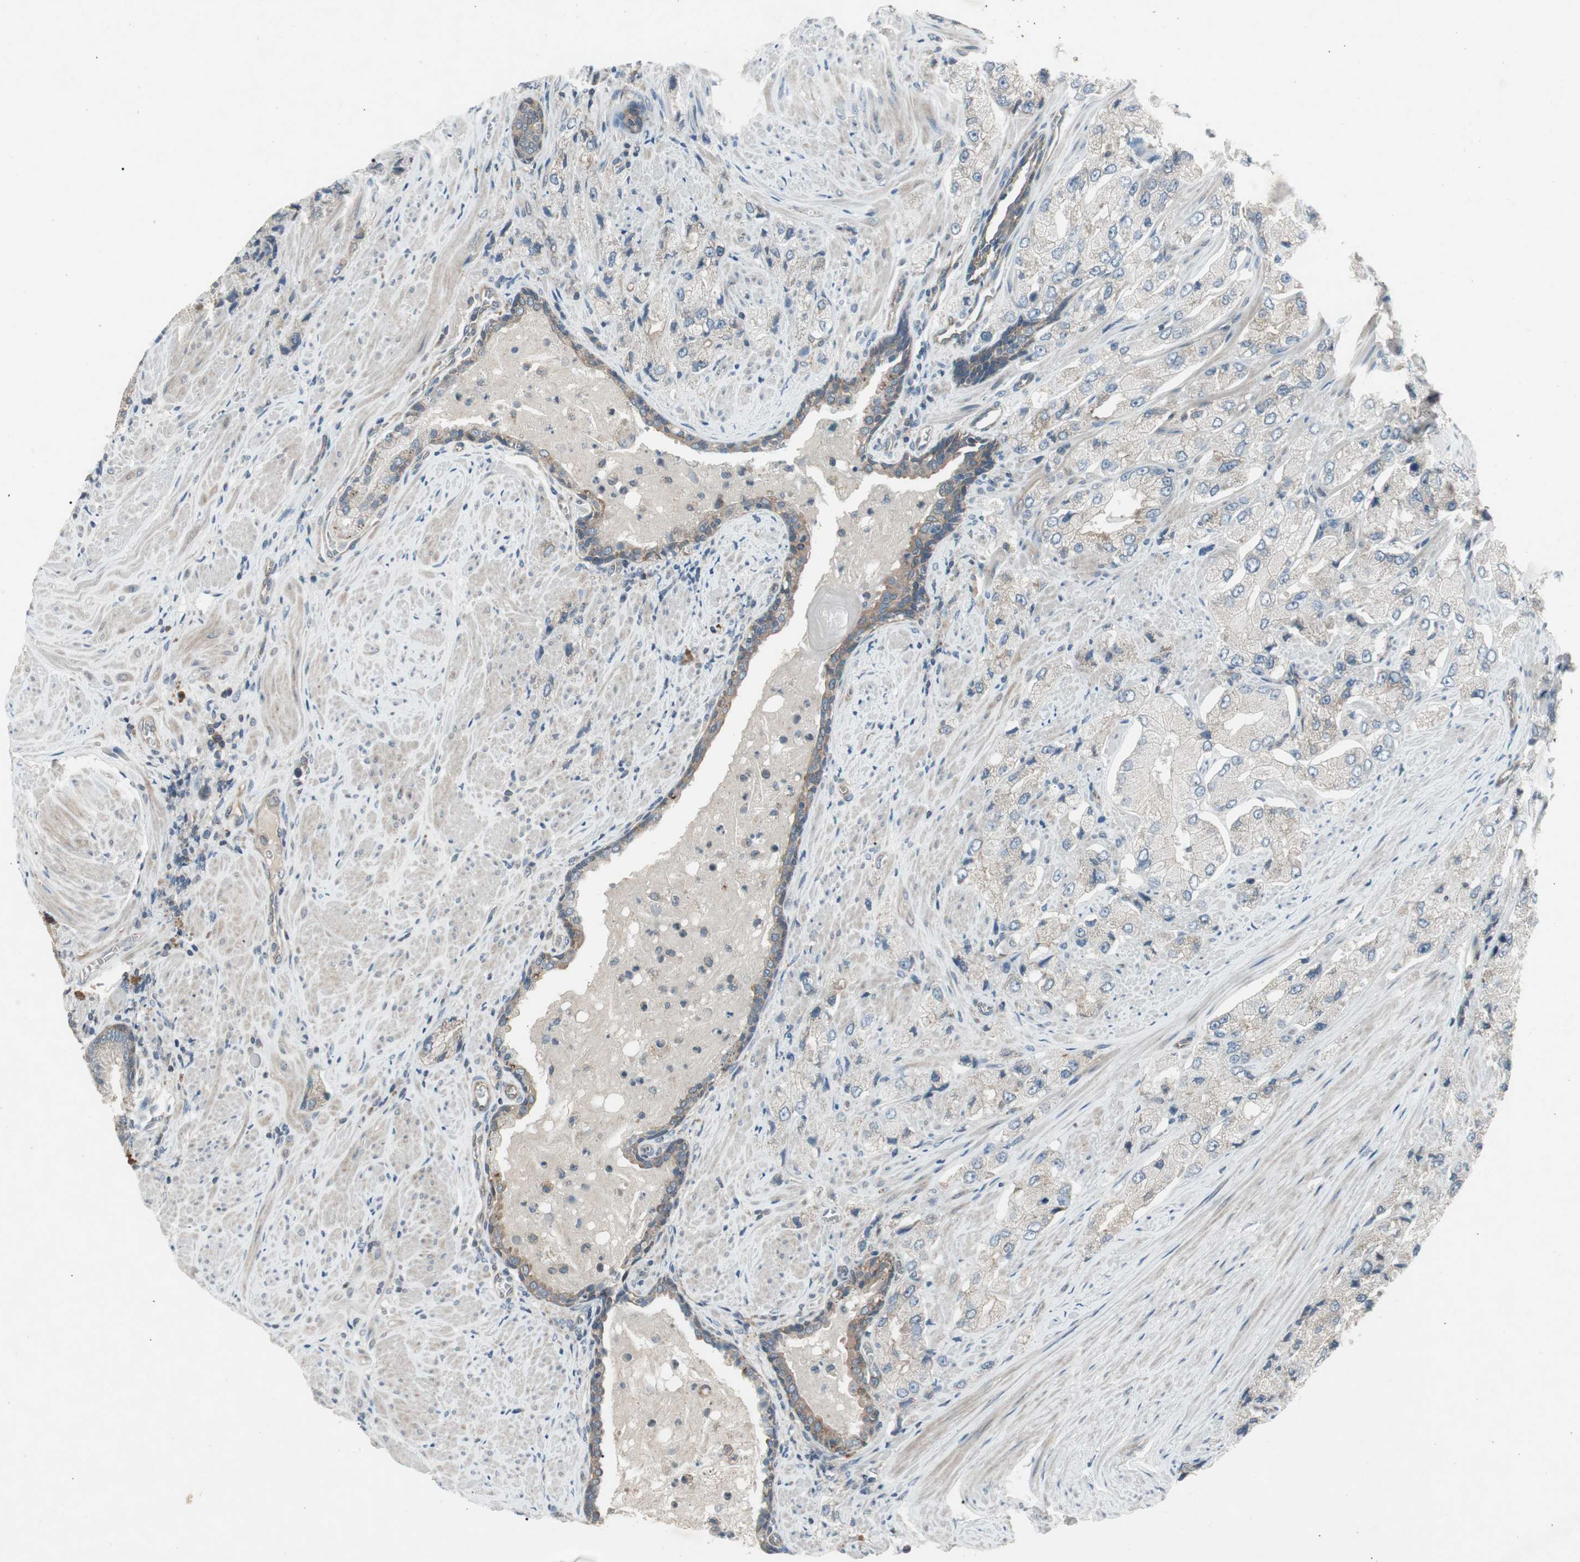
{"staining": {"intensity": "weak", "quantity": "<25%", "location": "cytoplasmic/membranous"}, "tissue": "prostate cancer", "cell_type": "Tumor cells", "image_type": "cancer", "snomed": [{"axis": "morphology", "description": "Adenocarcinoma, High grade"}, {"axis": "topography", "description": "Prostate"}], "caption": "Human prostate cancer (high-grade adenocarcinoma) stained for a protein using IHC demonstrates no expression in tumor cells.", "gene": "PANK2", "patient": {"sex": "male", "age": 58}}